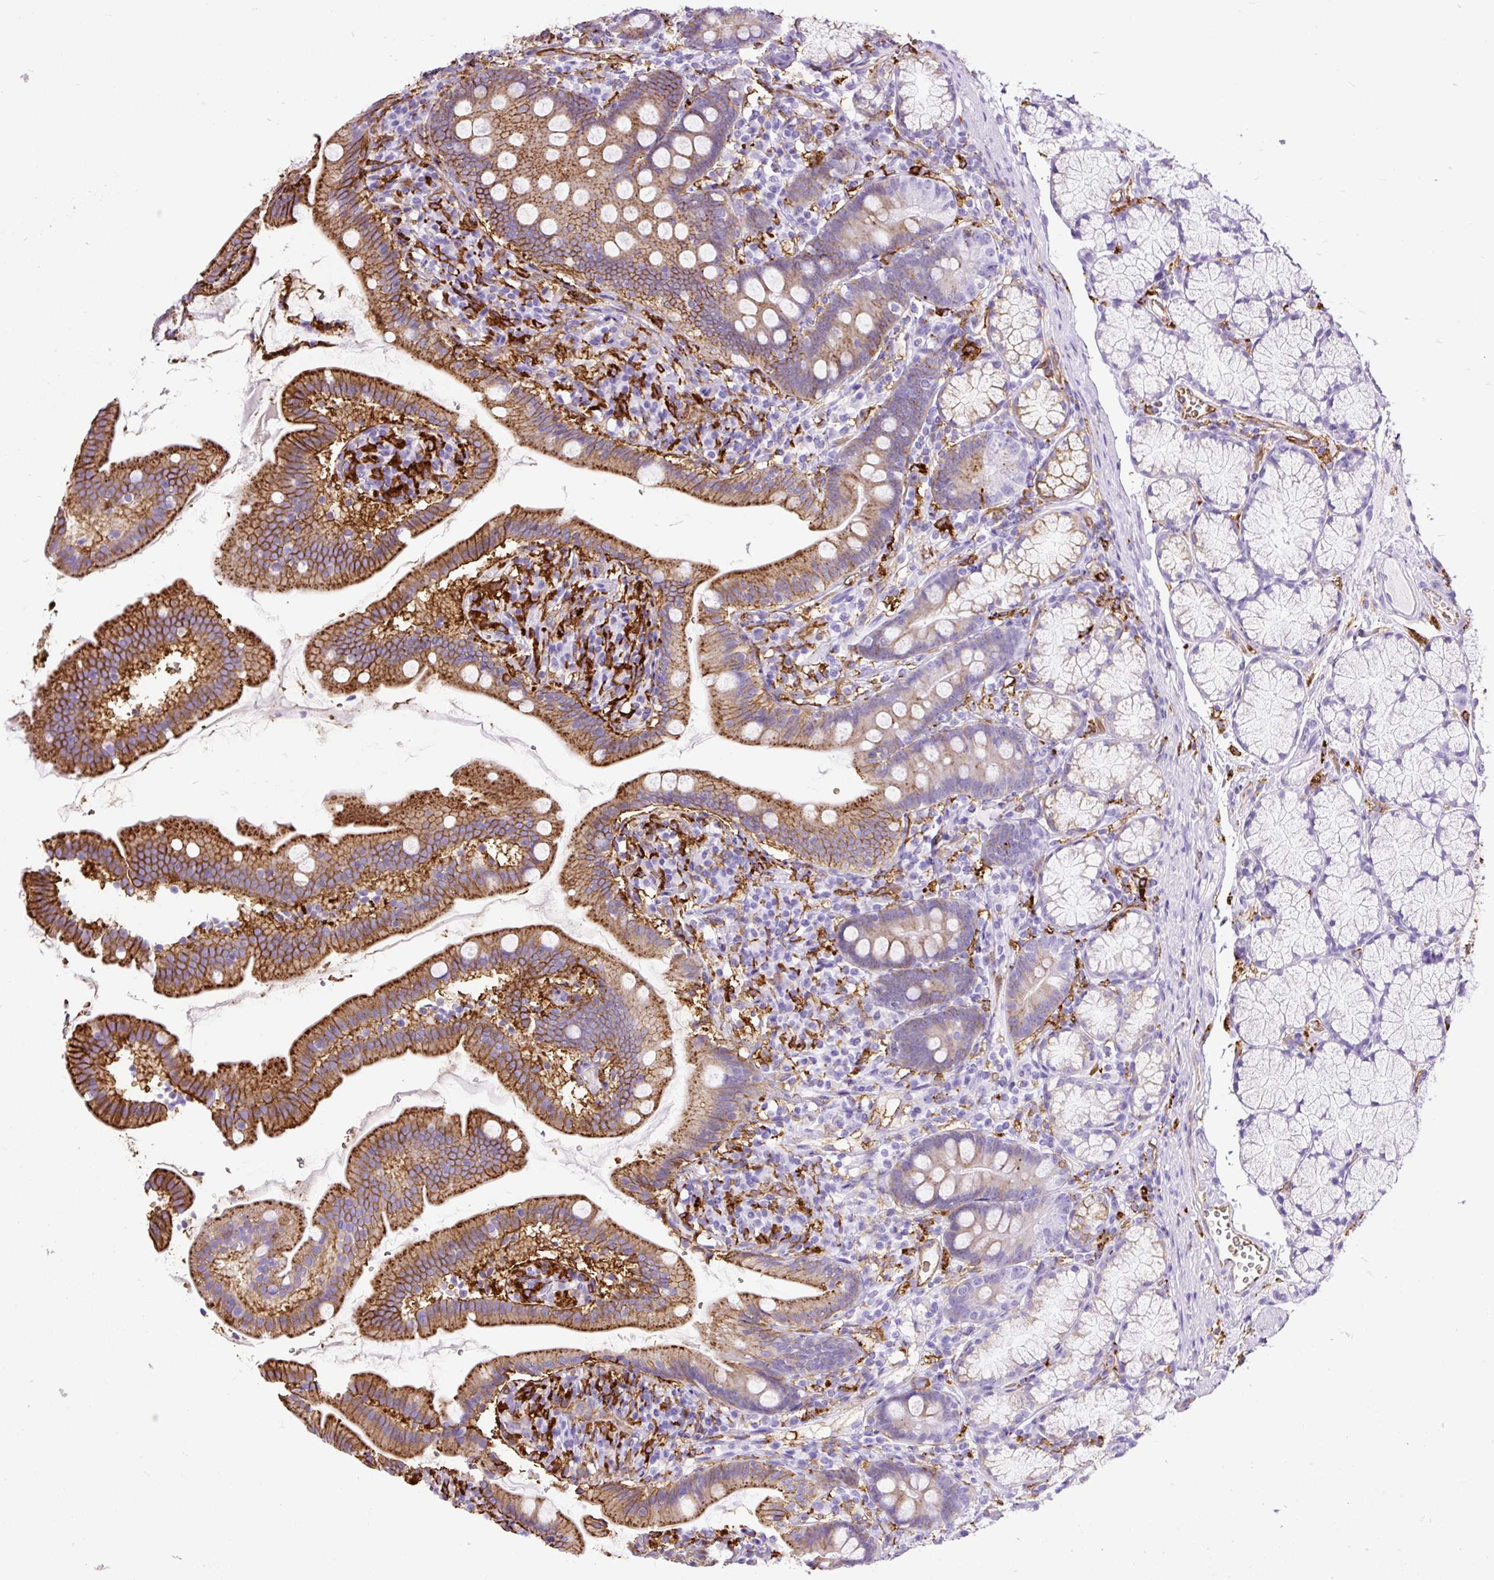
{"staining": {"intensity": "moderate", "quantity": "25%-75%", "location": "cytoplasmic/membranous"}, "tissue": "duodenum", "cell_type": "Glandular cells", "image_type": "normal", "snomed": [{"axis": "morphology", "description": "Normal tissue, NOS"}, {"axis": "topography", "description": "Duodenum"}], "caption": "Glandular cells exhibit moderate cytoplasmic/membranous expression in approximately 25%-75% of cells in benign duodenum. (Stains: DAB (3,3'-diaminobenzidine) in brown, nuclei in blue, Microscopy: brightfield microscopy at high magnification).", "gene": "HLA", "patient": {"sex": "female", "age": 67}}